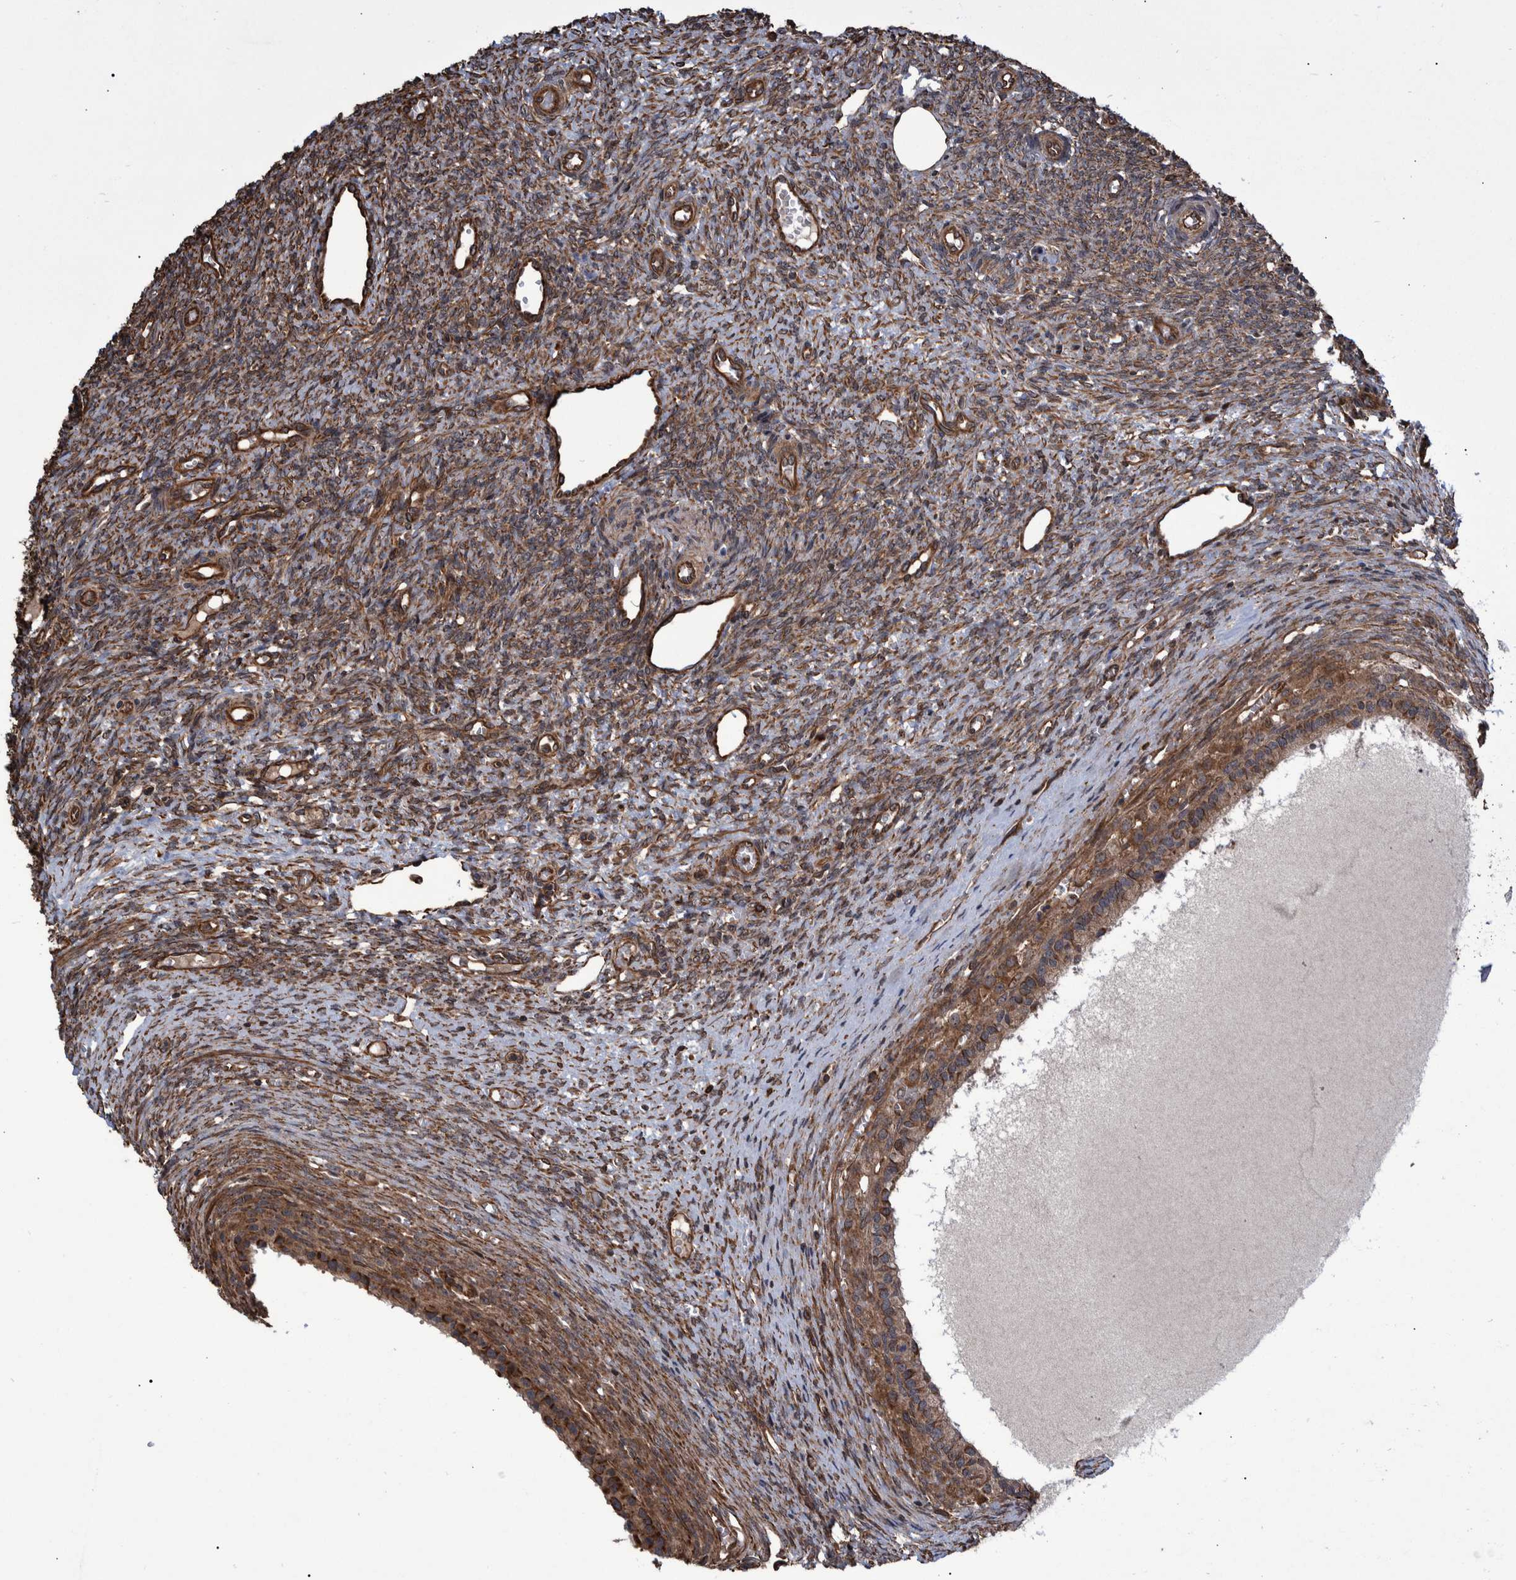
{"staining": {"intensity": "moderate", "quantity": ">75%", "location": "cytoplasmic/membranous"}, "tissue": "ovary", "cell_type": "Follicle cells", "image_type": "normal", "snomed": [{"axis": "morphology", "description": "Normal tissue, NOS"}, {"axis": "topography", "description": "Ovary"}], "caption": "IHC of benign ovary demonstrates medium levels of moderate cytoplasmic/membranous expression in approximately >75% of follicle cells.", "gene": "TNFRSF10B", "patient": {"sex": "female", "age": 41}}